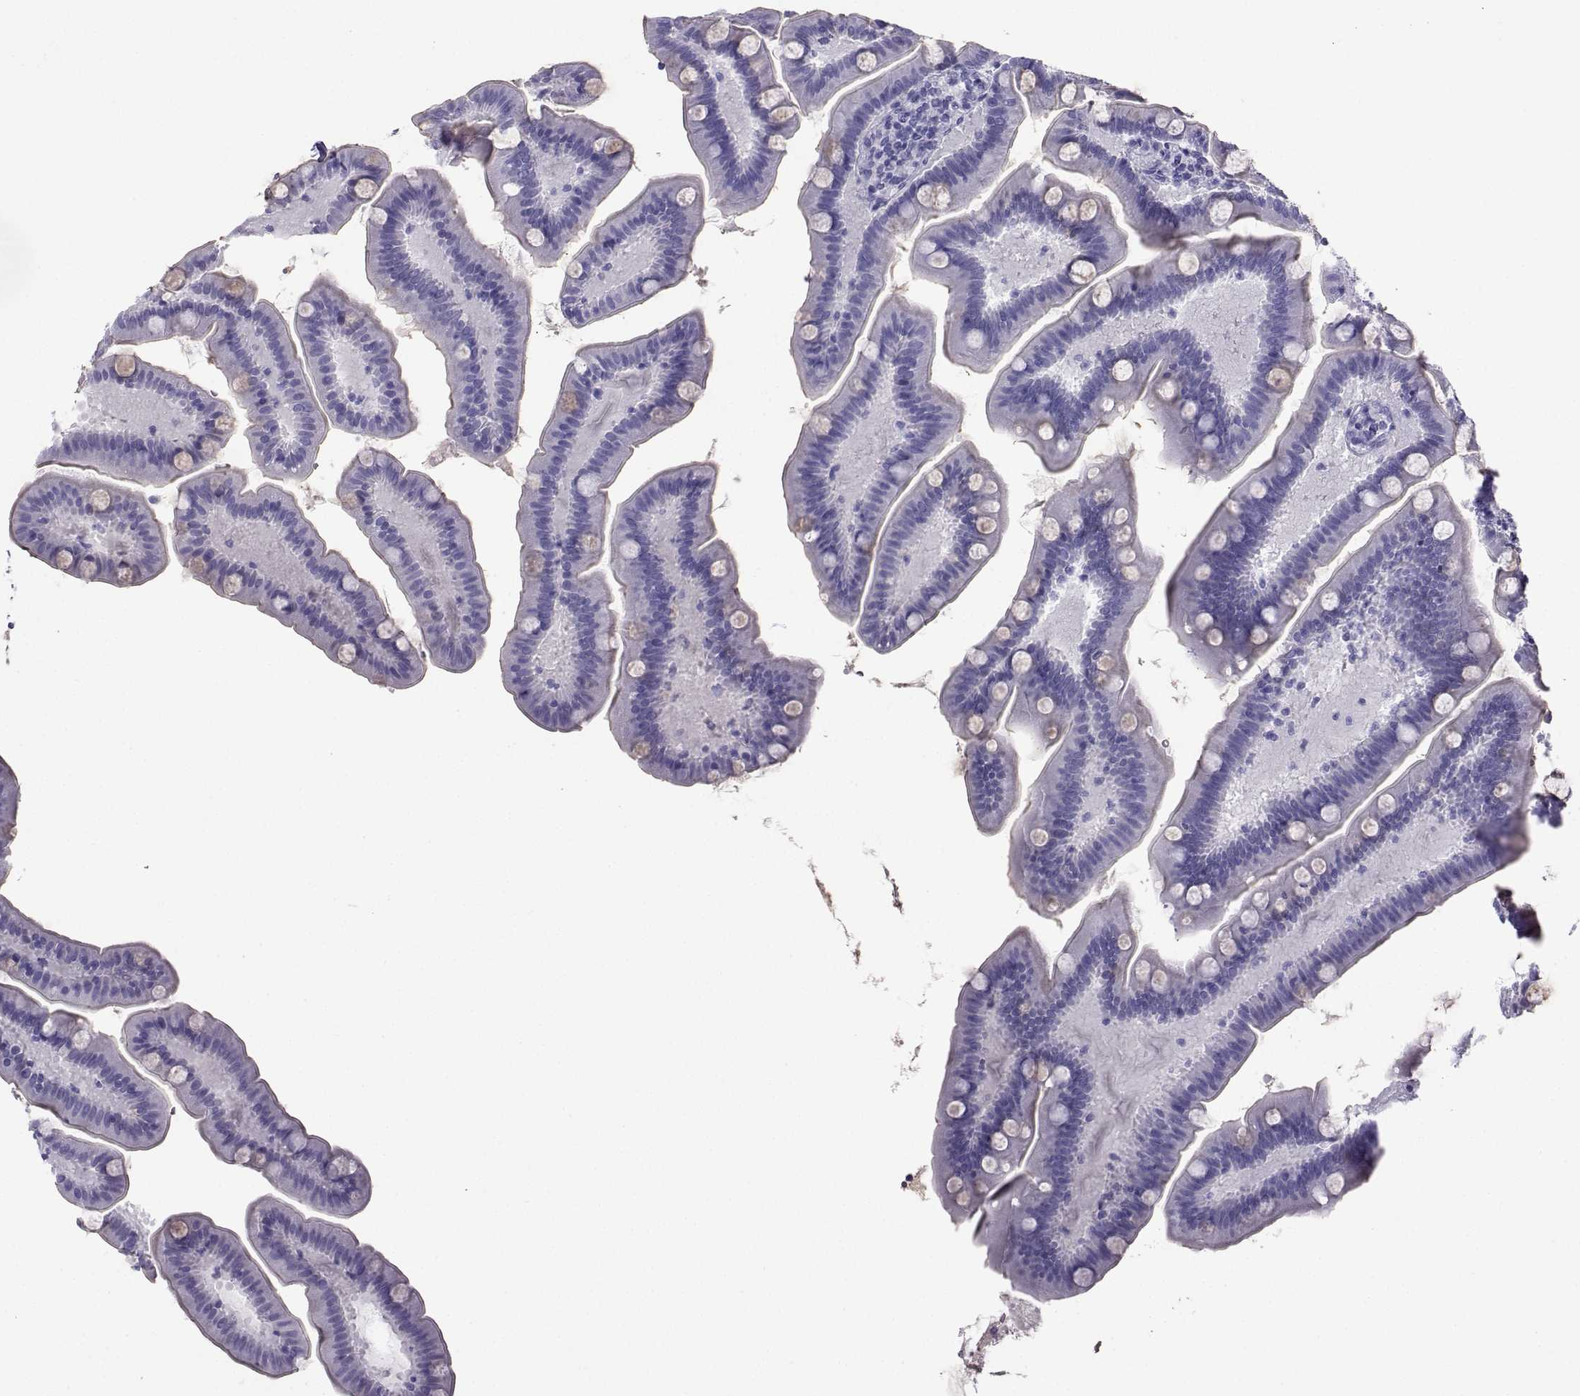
{"staining": {"intensity": "negative", "quantity": "none", "location": "none"}, "tissue": "small intestine", "cell_type": "Glandular cells", "image_type": "normal", "snomed": [{"axis": "morphology", "description": "Normal tissue, NOS"}, {"axis": "topography", "description": "Small intestine"}], "caption": "An immunohistochemistry (IHC) image of benign small intestine is shown. There is no staining in glandular cells of small intestine.", "gene": "CRYBB1", "patient": {"sex": "male", "age": 66}}